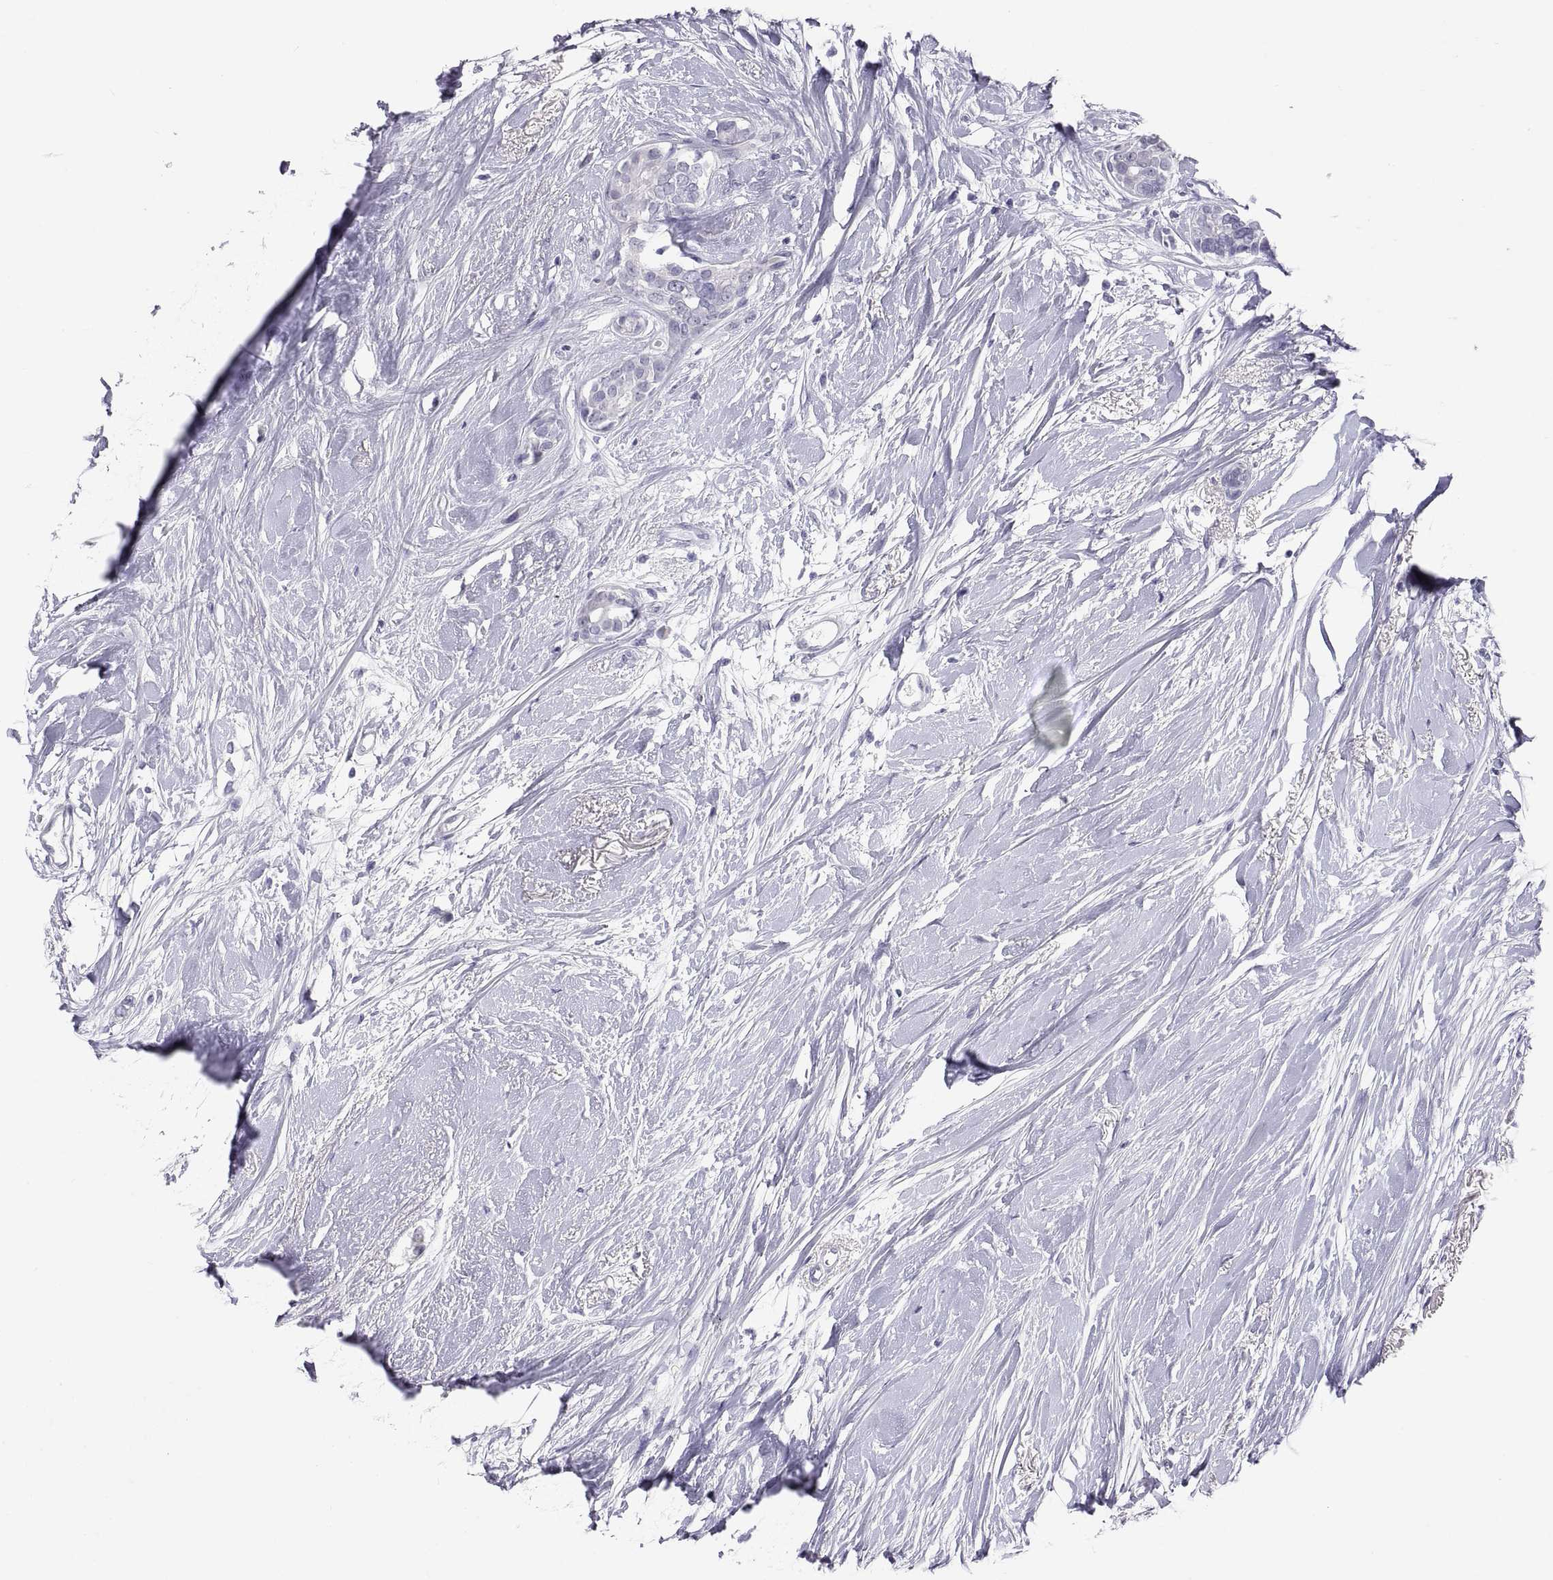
{"staining": {"intensity": "negative", "quantity": "none", "location": "none"}, "tissue": "breast cancer", "cell_type": "Tumor cells", "image_type": "cancer", "snomed": [{"axis": "morphology", "description": "Duct carcinoma"}, {"axis": "topography", "description": "Breast"}], "caption": "Tumor cells show no significant protein positivity in breast cancer (invasive ductal carcinoma).", "gene": "FAM170A", "patient": {"sex": "female", "age": 40}}